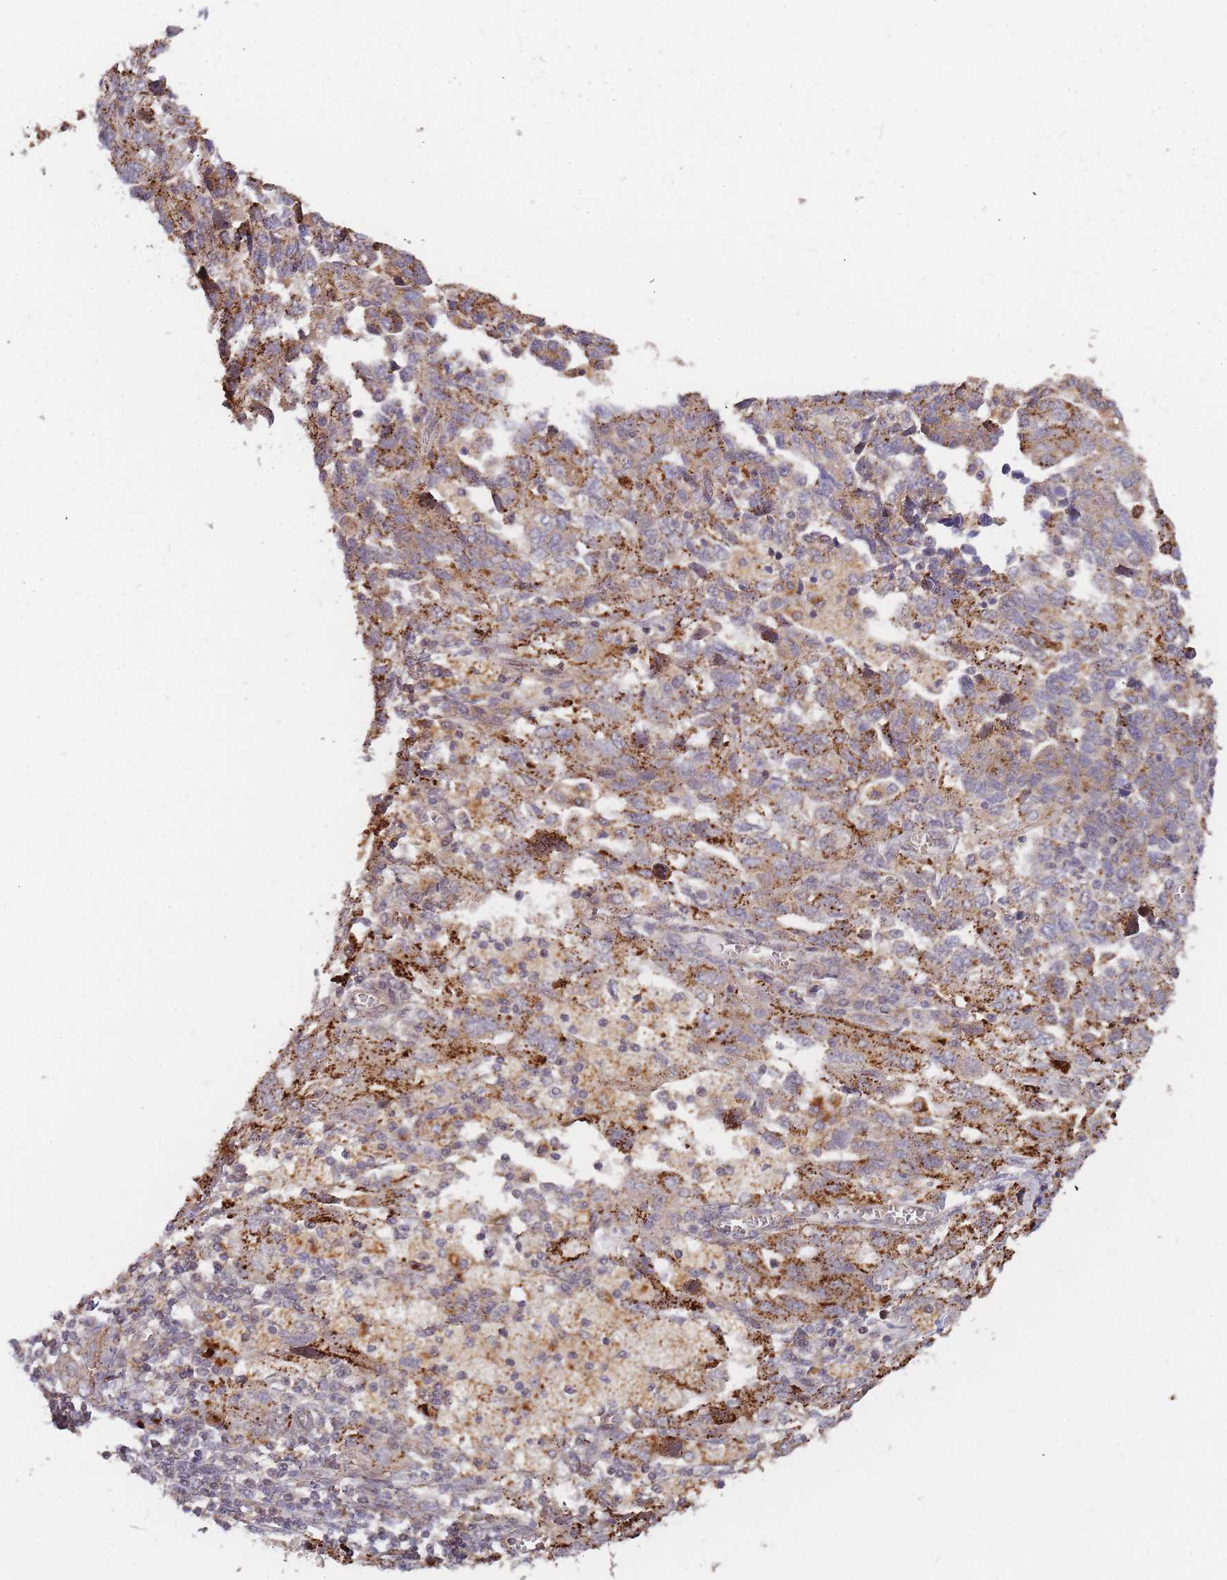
{"staining": {"intensity": "moderate", "quantity": ">75%", "location": "cytoplasmic/membranous"}, "tissue": "ovarian cancer", "cell_type": "Tumor cells", "image_type": "cancer", "snomed": [{"axis": "morphology", "description": "Carcinoma, NOS"}, {"axis": "morphology", "description": "Cystadenocarcinoma, serous, NOS"}, {"axis": "topography", "description": "Ovary"}], "caption": "Immunohistochemical staining of human serous cystadenocarcinoma (ovarian) demonstrates moderate cytoplasmic/membranous protein positivity in approximately >75% of tumor cells. (Stains: DAB (3,3'-diaminobenzidine) in brown, nuclei in blue, Microscopy: brightfield microscopy at high magnification).", "gene": "ATG5", "patient": {"sex": "female", "age": 69}}